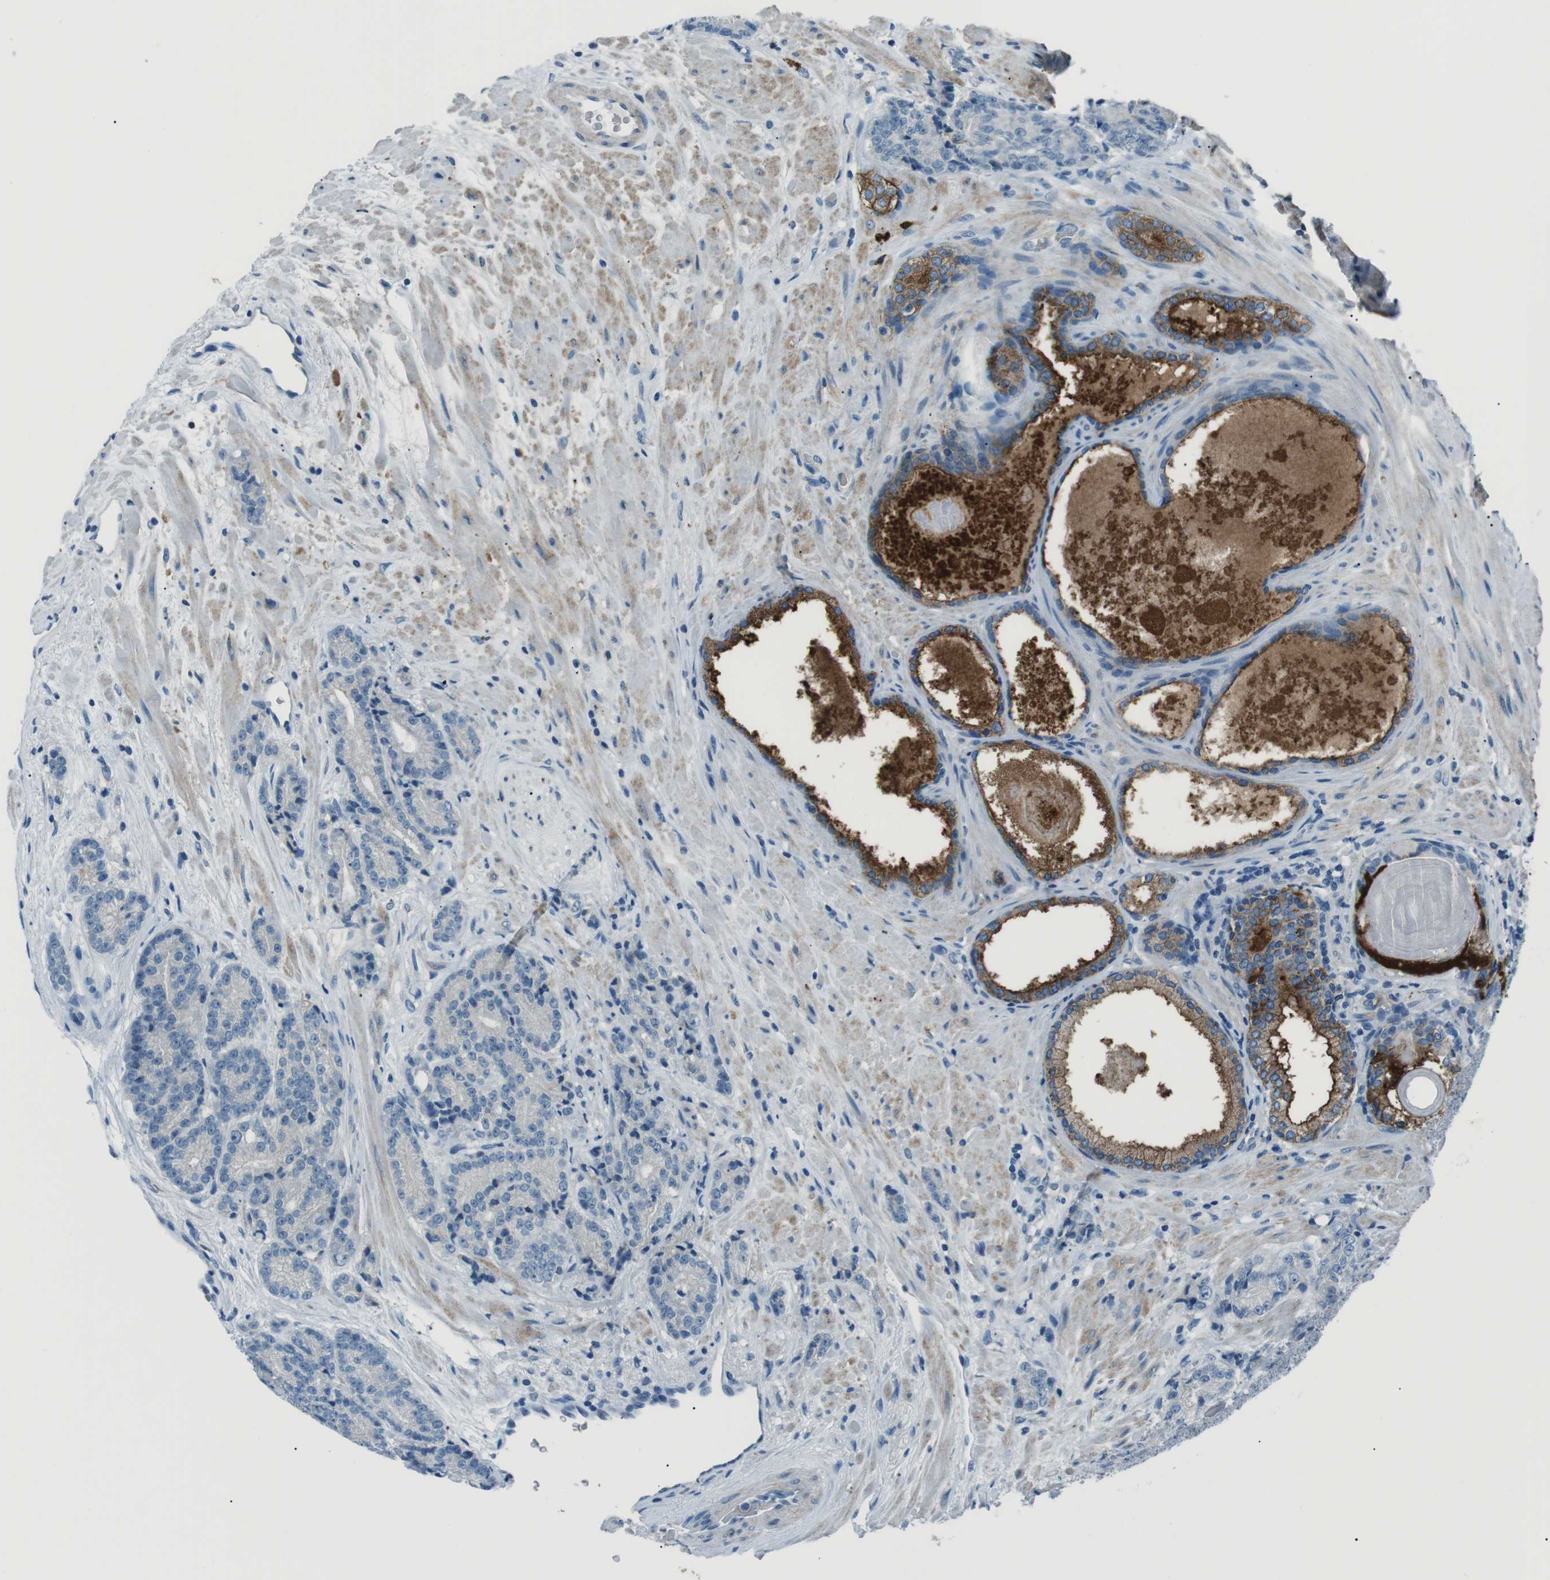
{"staining": {"intensity": "negative", "quantity": "none", "location": "none"}, "tissue": "prostate cancer", "cell_type": "Tumor cells", "image_type": "cancer", "snomed": [{"axis": "morphology", "description": "Adenocarcinoma, High grade"}, {"axis": "topography", "description": "Prostate"}], "caption": "The photomicrograph shows no staining of tumor cells in prostate cancer. (DAB immunohistochemistry visualized using brightfield microscopy, high magnification).", "gene": "ST6GAL1", "patient": {"sex": "male", "age": 61}}